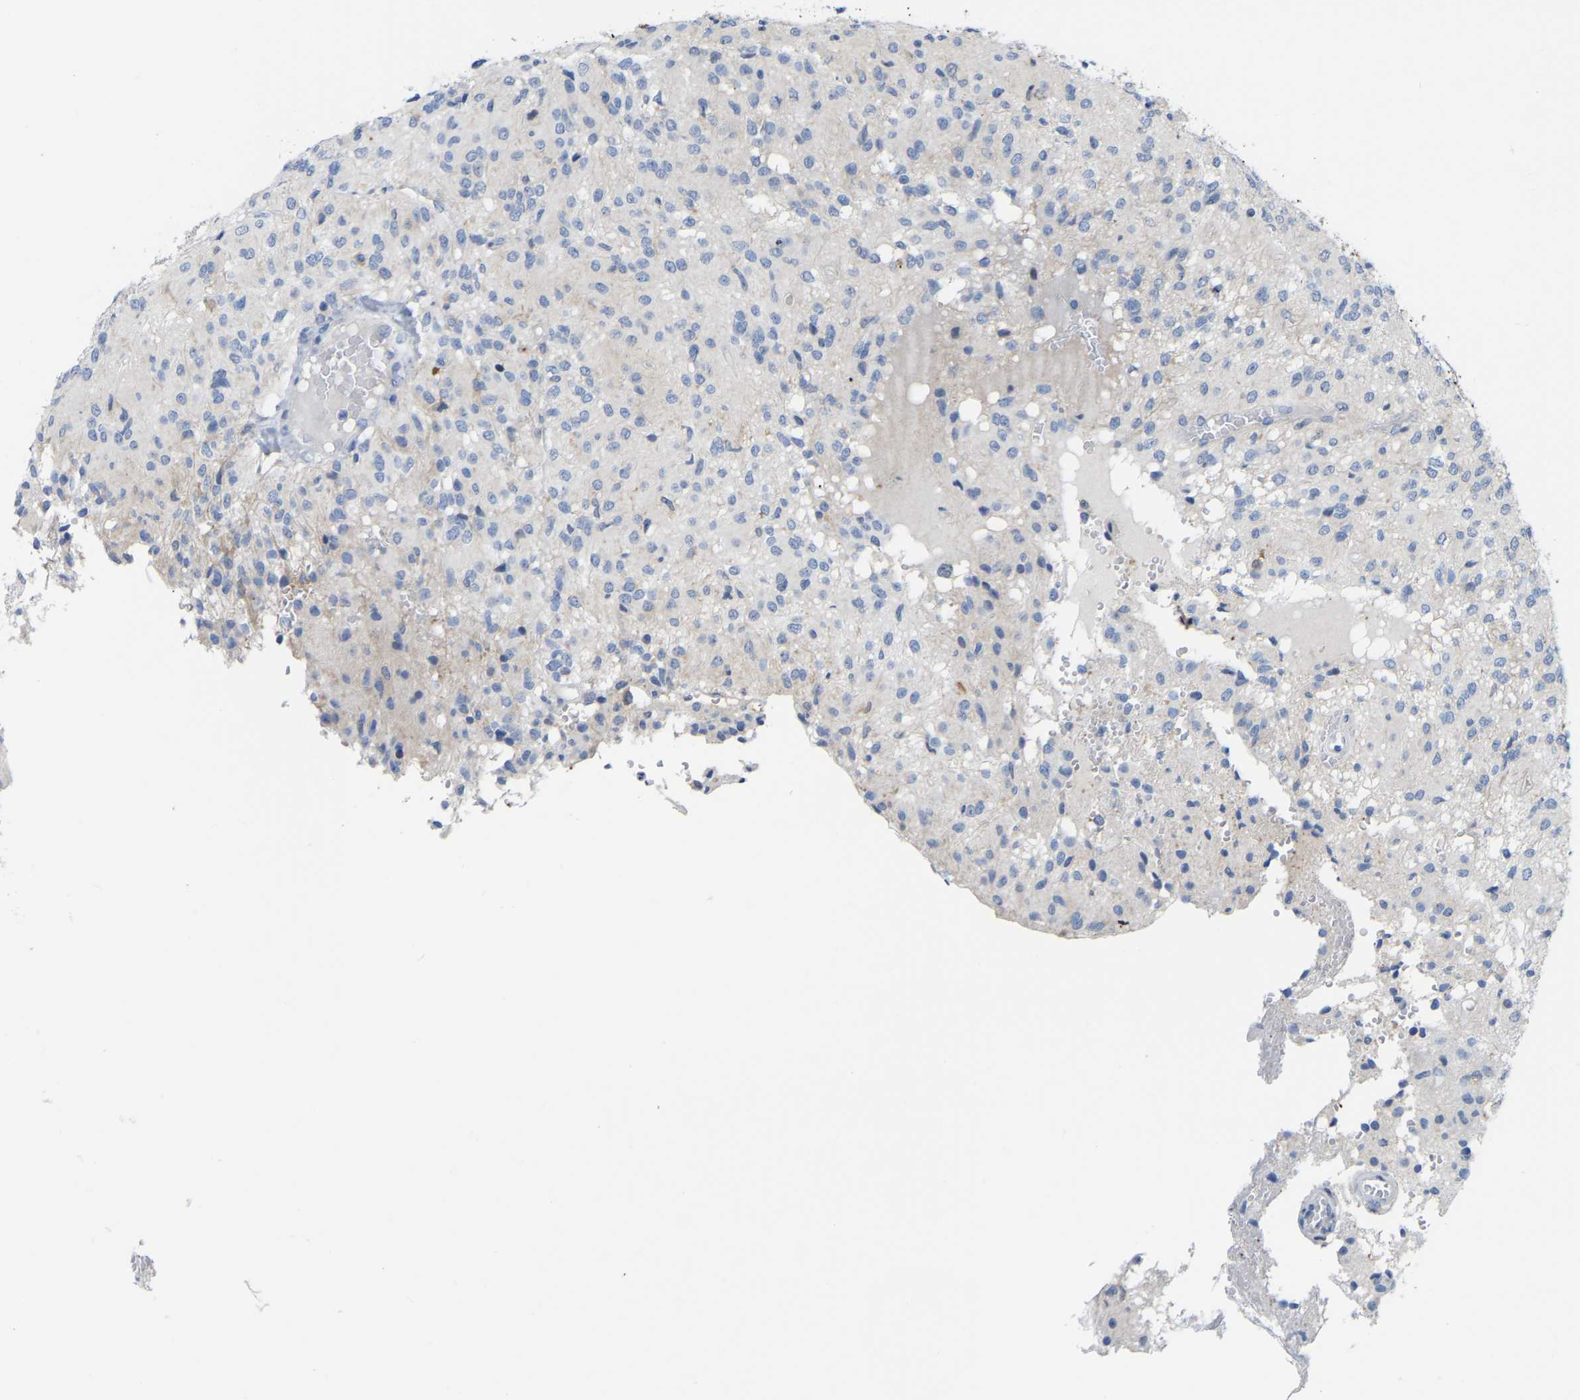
{"staining": {"intensity": "negative", "quantity": "none", "location": "none"}, "tissue": "glioma", "cell_type": "Tumor cells", "image_type": "cancer", "snomed": [{"axis": "morphology", "description": "Glioma, malignant, High grade"}, {"axis": "topography", "description": "Brain"}], "caption": "Immunohistochemical staining of glioma displays no significant positivity in tumor cells.", "gene": "ABTB2", "patient": {"sex": "female", "age": 59}}